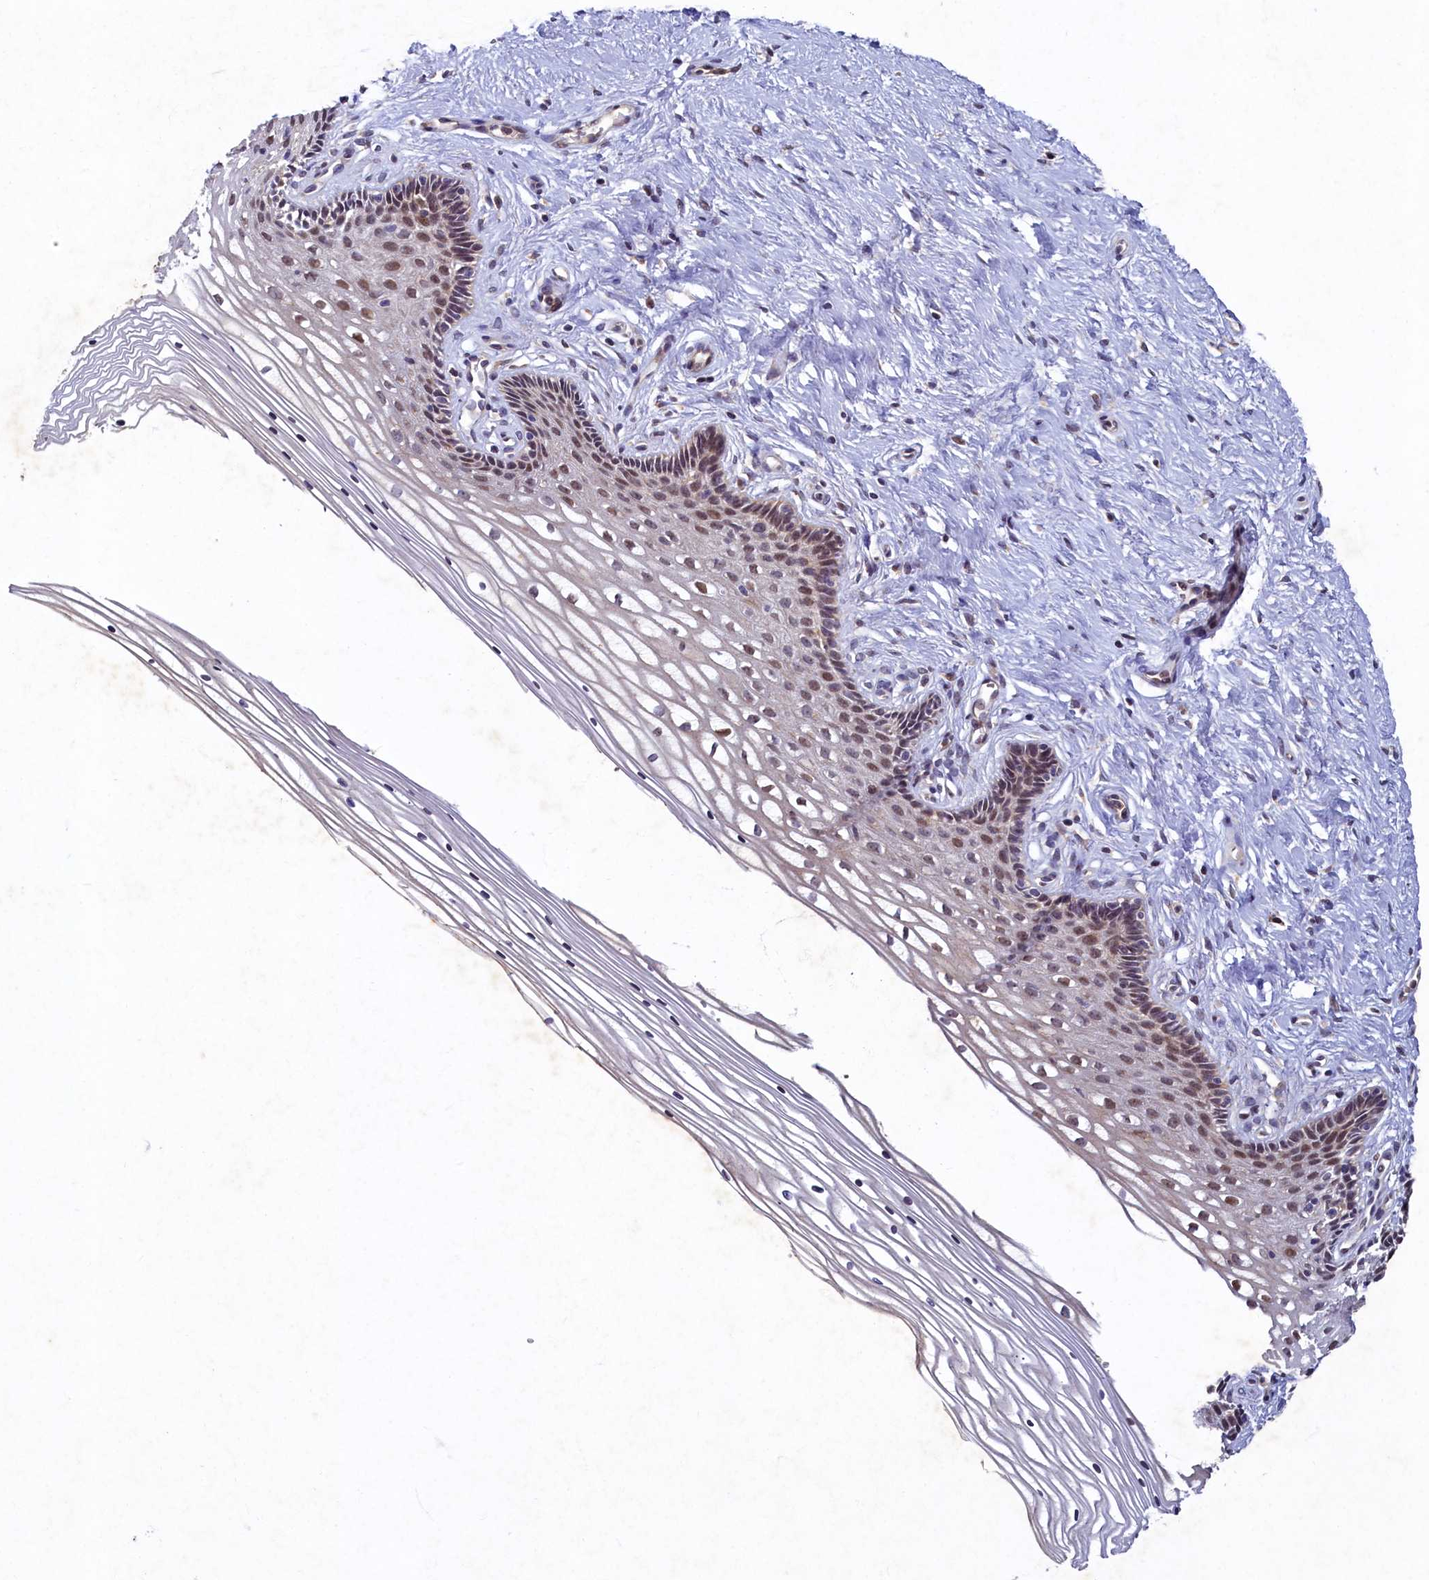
{"staining": {"intensity": "weak", "quantity": "25%-75%", "location": "nuclear"}, "tissue": "cervix", "cell_type": "Glandular cells", "image_type": "normal", "snomed": [{"axis": "morphology", "description": "Normal tissue, NOS"}, {"axis": "topography", "description": "Cervix"}], "caption": "Brown immunohistochemical staining in normal cervix exhibits weak nuclear positivity in approximately 25%-75% of glandular cells.", "gene": "LATS2", "patient": {"sex": "female", "age": 33}}